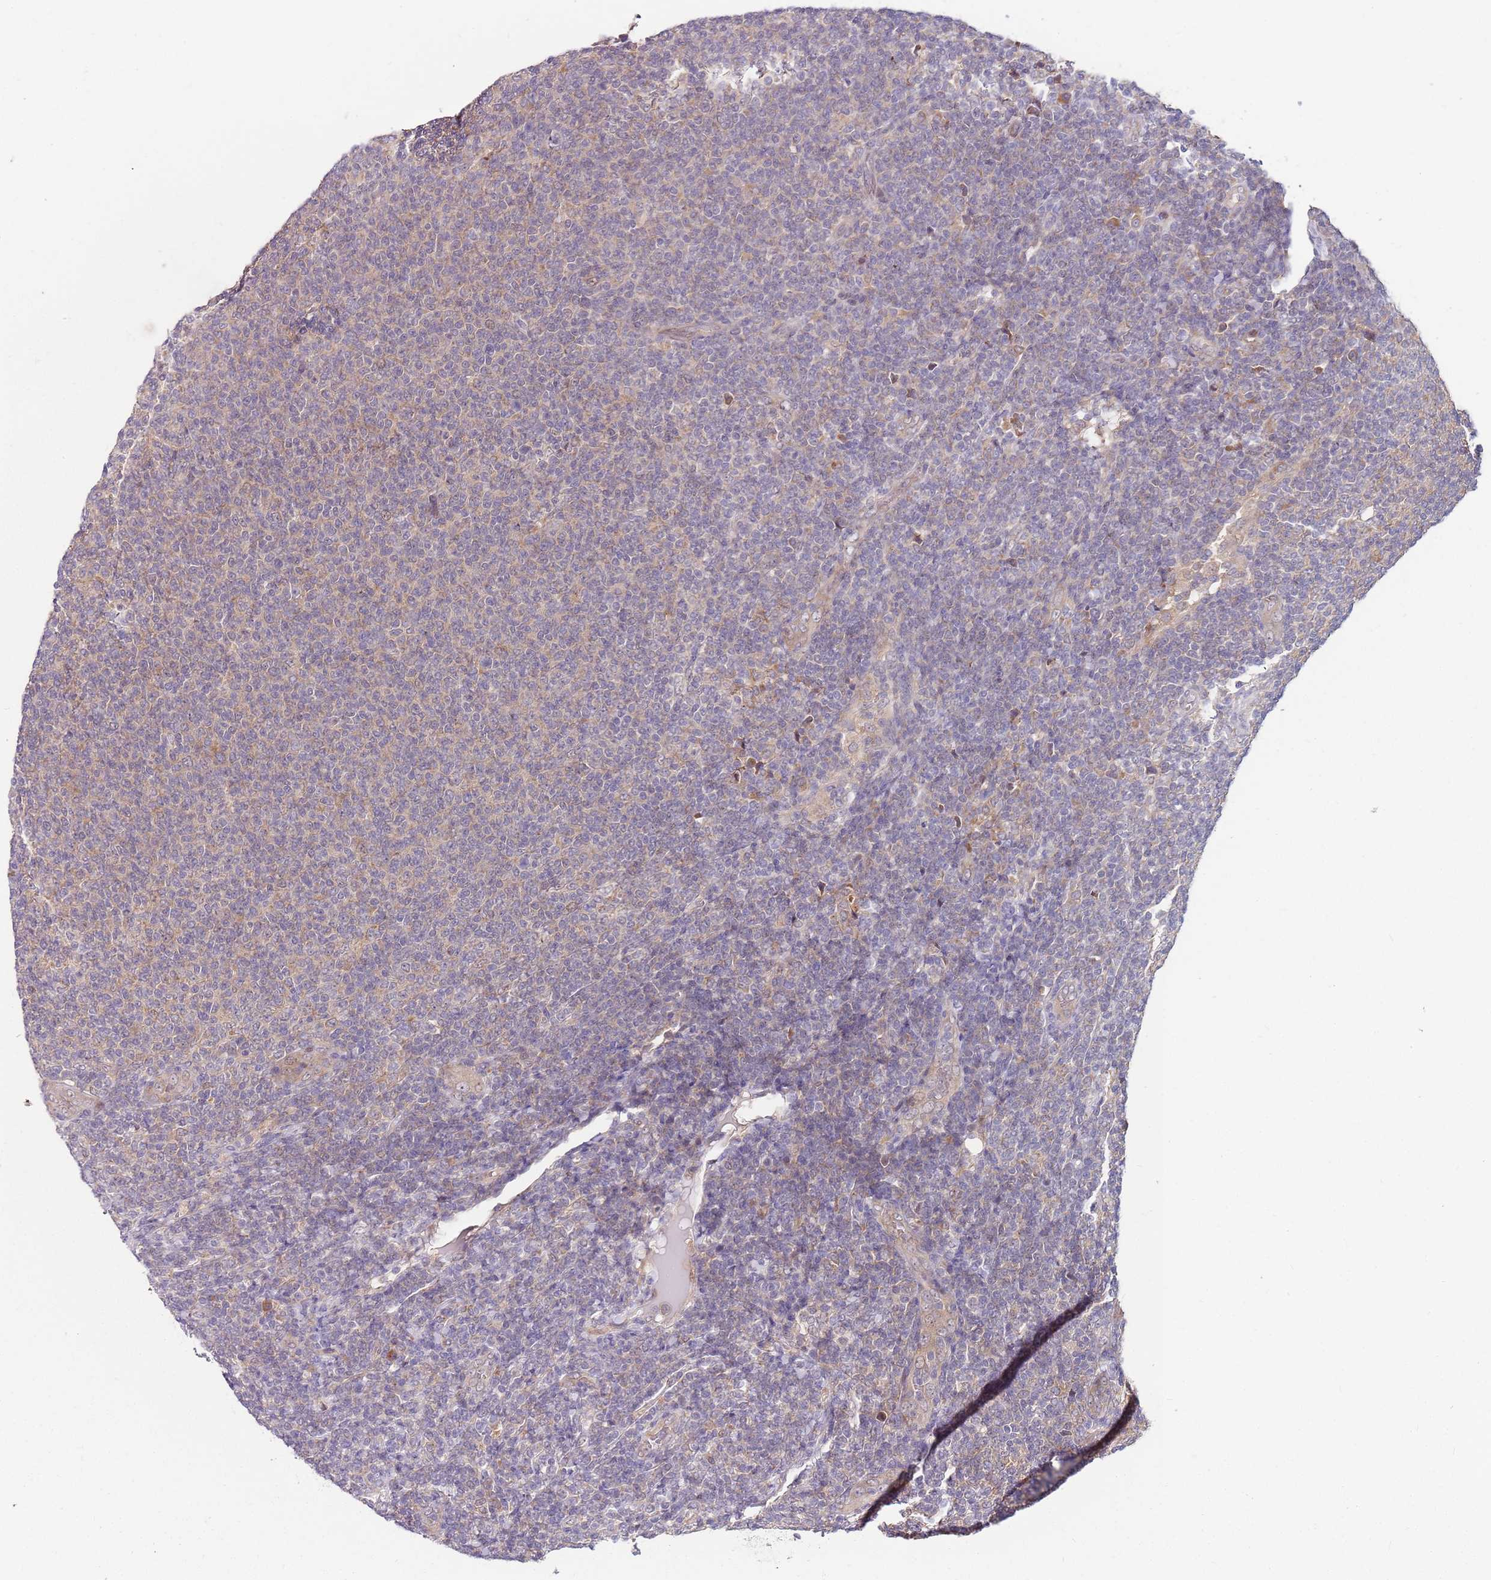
{"staining": {"intensity": "weak", "quantity": "<25%", "location": "cytoplasmic/membranous"}, "tissue": "lymphoma", "cell_type": "Tumor cells", "image_type": "cancer", "snomed": [{"axis": "morphology", "description": "Malignant lymphoma, non-Hodgkin's type, Low grade"}, {"axis": "topography", "description": "Lymph node"}], "caption": "Immunohistochemistry micrograph of malignant lymphoma, non-Hodgkin's type (low-grade) stained for a protein (brown), which demonstrates no positivity in tumor cells. (Immunohistochemistry (ihc), brightfield microscopy, high magnification).", "gene": "FBXL22", "patient": {"sex": "male", "age": 66}}